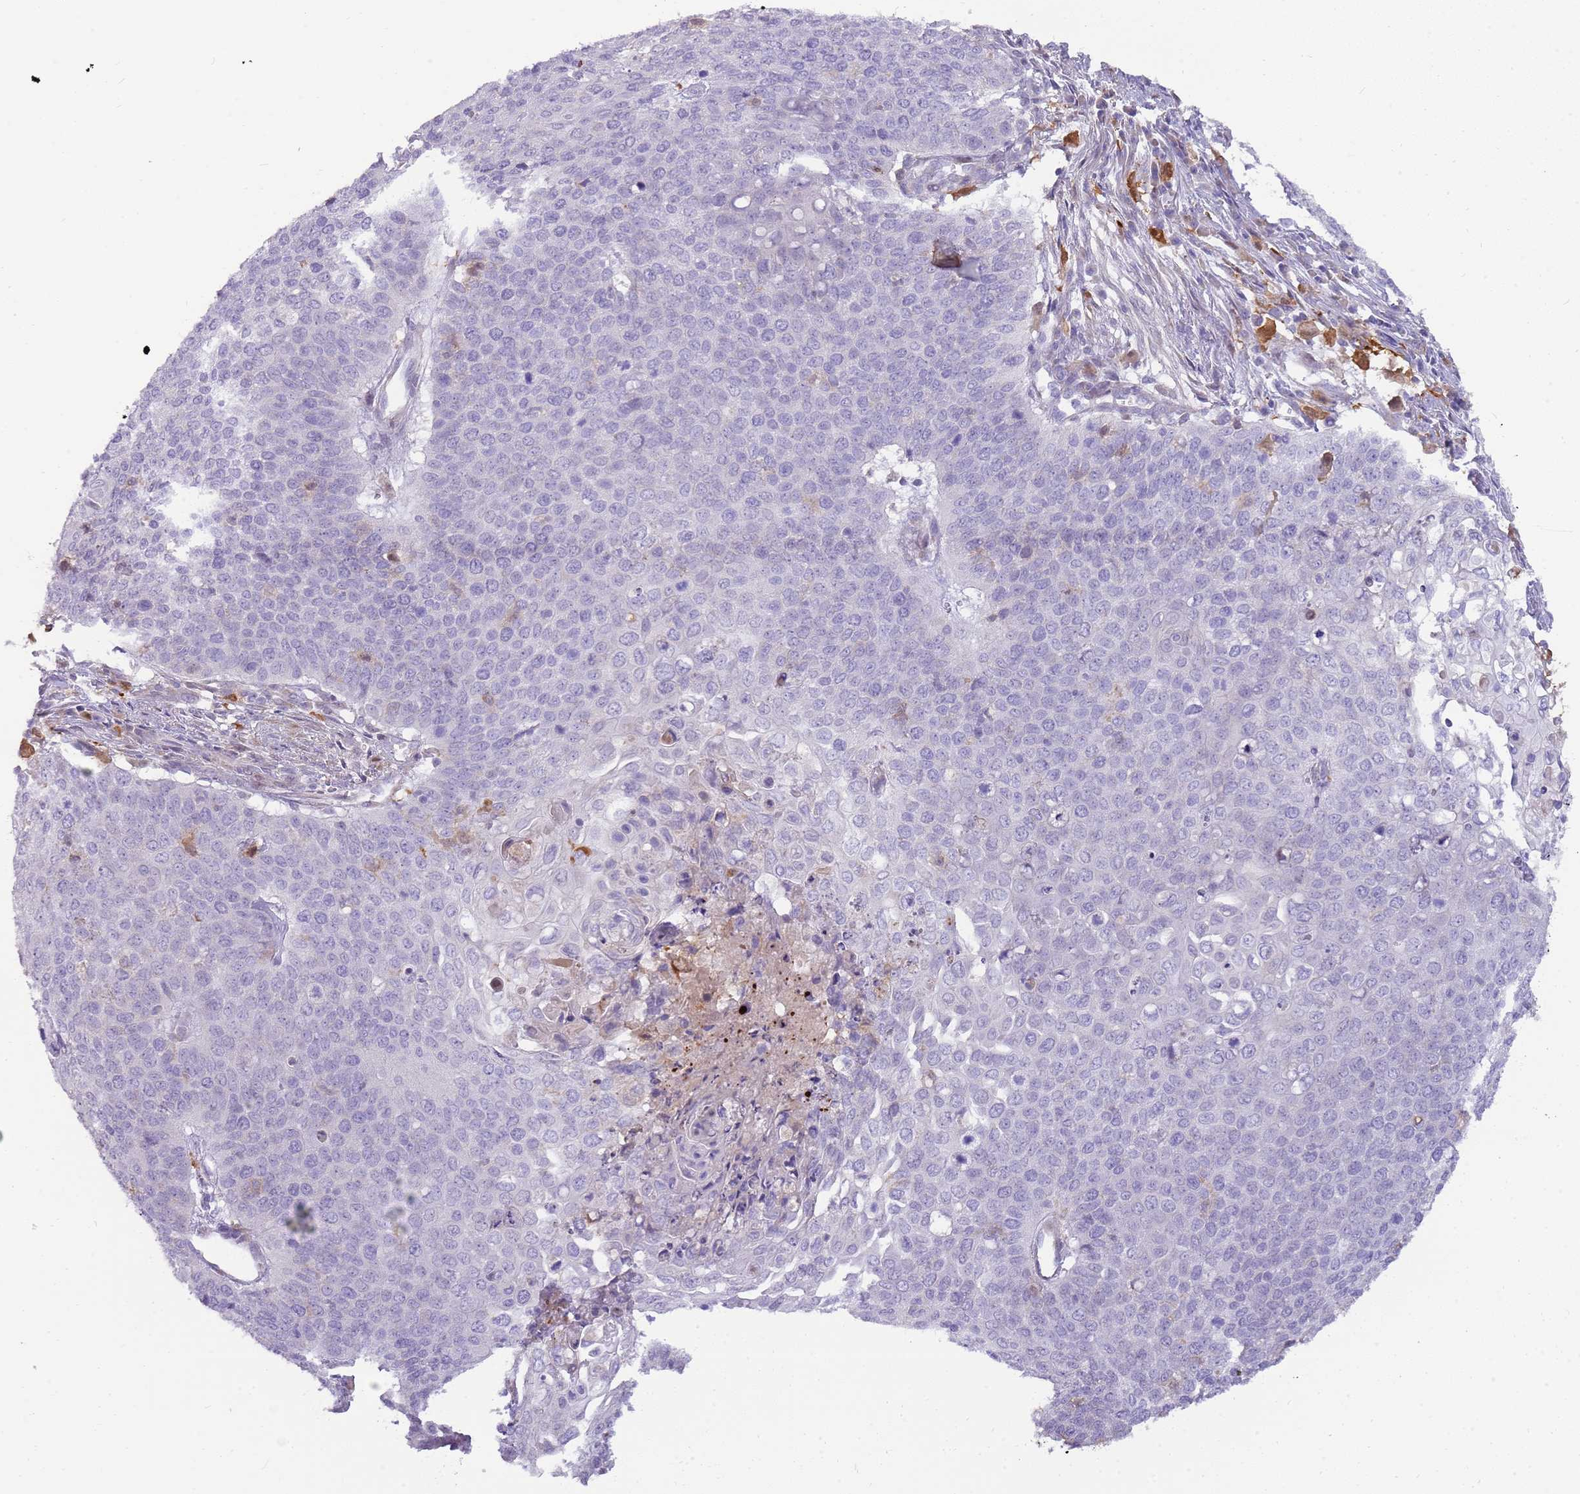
{"staining": {"intensity": "negative", "quantity": "none", "location": "none"}, "tissue": "cervical cancer", "cell_type": "Tumor cells", "image_type": "cancer", "snomed": [{"axis": "morphology", "description": "Squamous cell carcinoma, NOS"}, {"axis": "topography", "description": "Cervix"}], "caption": "Tumor cells show no significant positivity in squamous cell carcinoma (cervical).", "gene": "DIPK1C", "patient": {"sex": "female", "age": 39}}